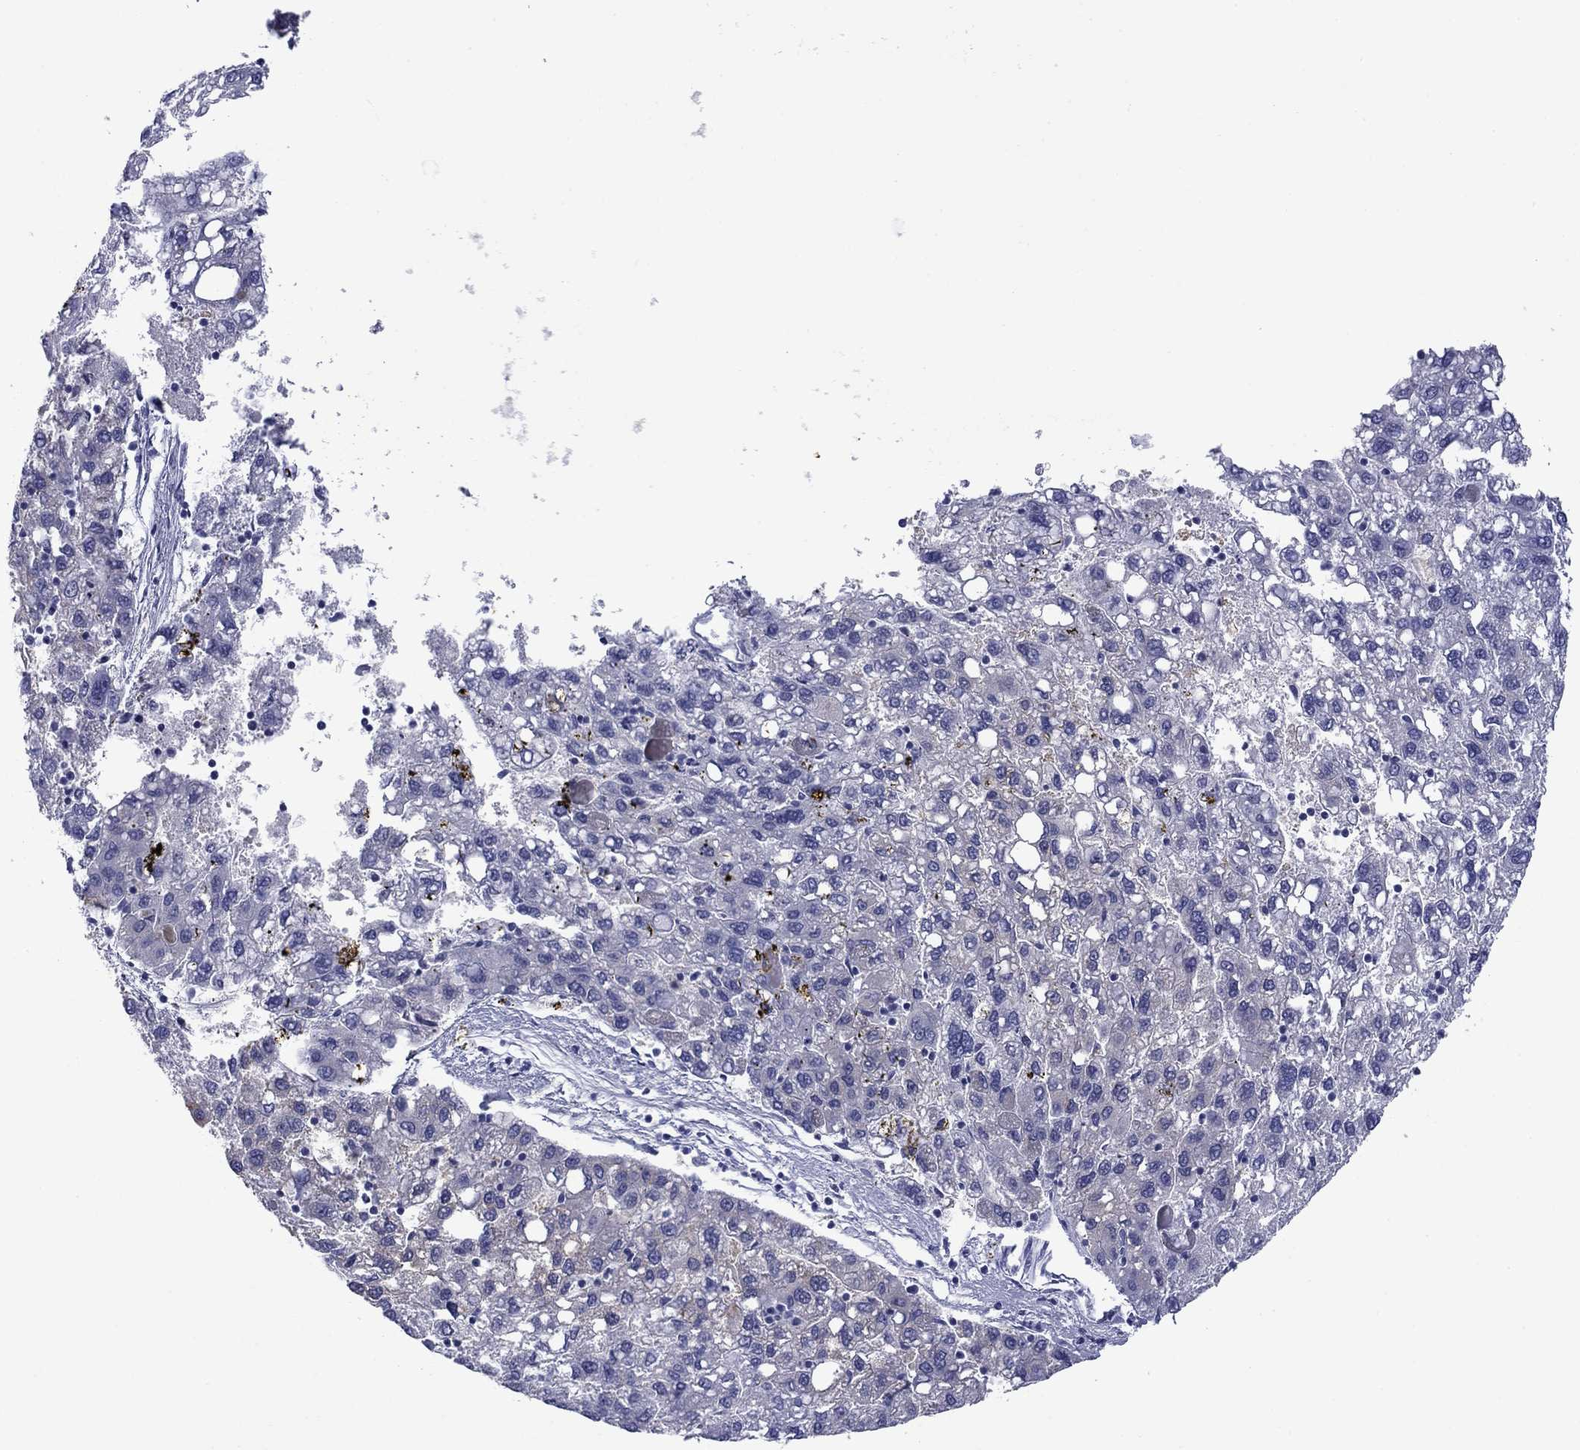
{"staining": {"intensity": "negative", "quantity": "none", "location": "none"}, "tissue": "liver cancer", "cell_type": "Tumor cells", "image_type": "cancer", "snomed": [{"axis": "morphology", "description": "Carcinoma, Hepatocellular, NOS"}, {"axis": "topography", "description": "Liver"}], "caption": "Protein analysis of liver cancer reveals no significant staining in tumor cells.", "gene": "TCFL5", "patient": {"sex": "female", "age": 82}}